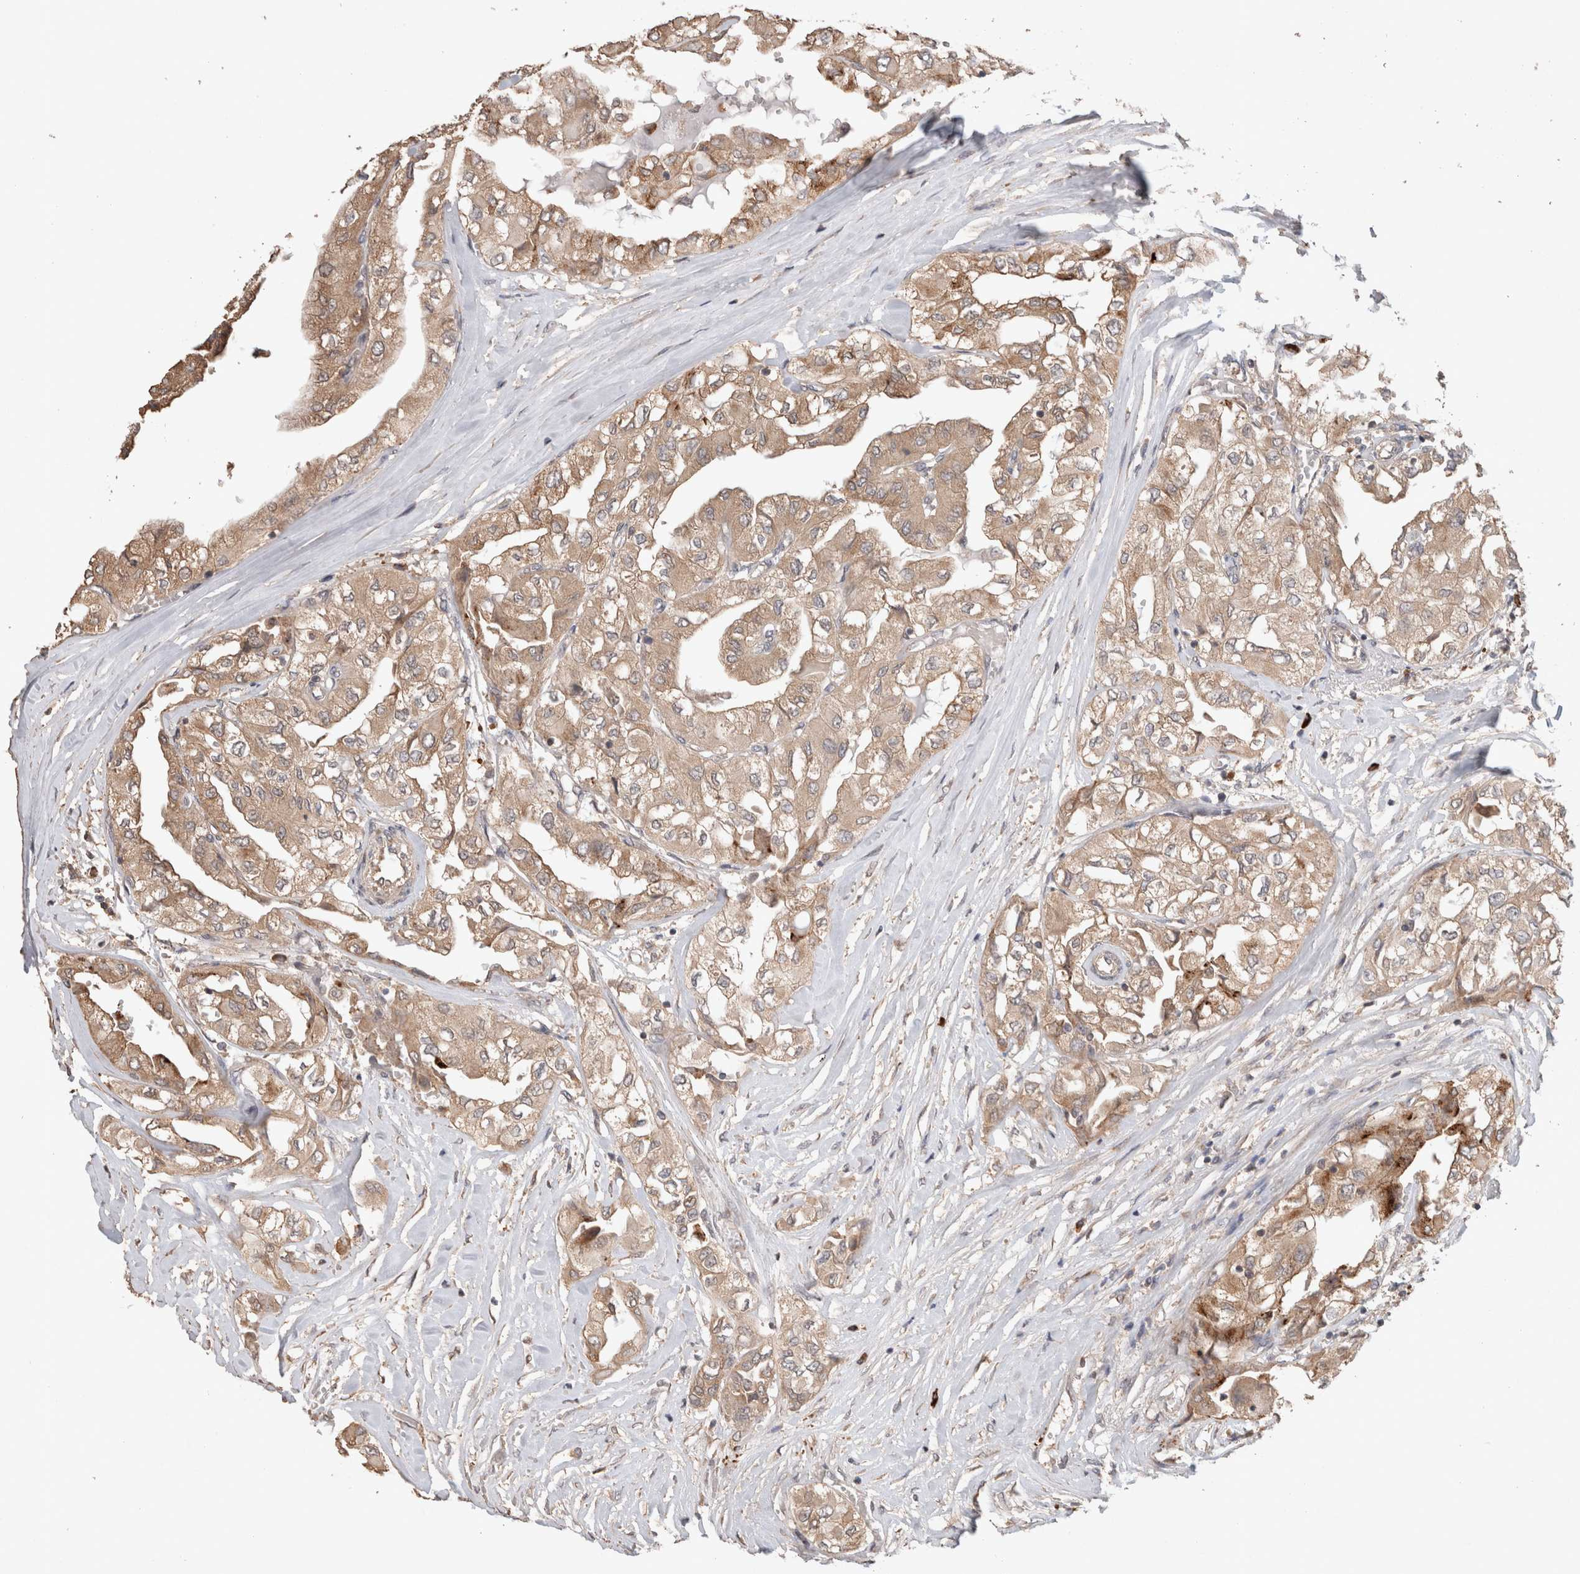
{"staining": {"intensity": "moderate", "quantity": ">75%", "location": "cytoplasmic/membranous"}, "tissue": "thyroid cancer", "cell_type": "Tumor cells", "image_type": "cancer", "snomed": [{"axis": "morphology", "description": "Papillary adenocarcinoma, NOS"}, {"axis": "topography", "description": "Thyroid gland"}], "caption": "Thyroid papillary adenocarcinoma stained for a protein (brown) reveals moderate cytoplasmic/membranous positive positivity in approximately >75% of tumor cells.", "gene": "HROB", "patient": {"sex": "female", "age": 59}}